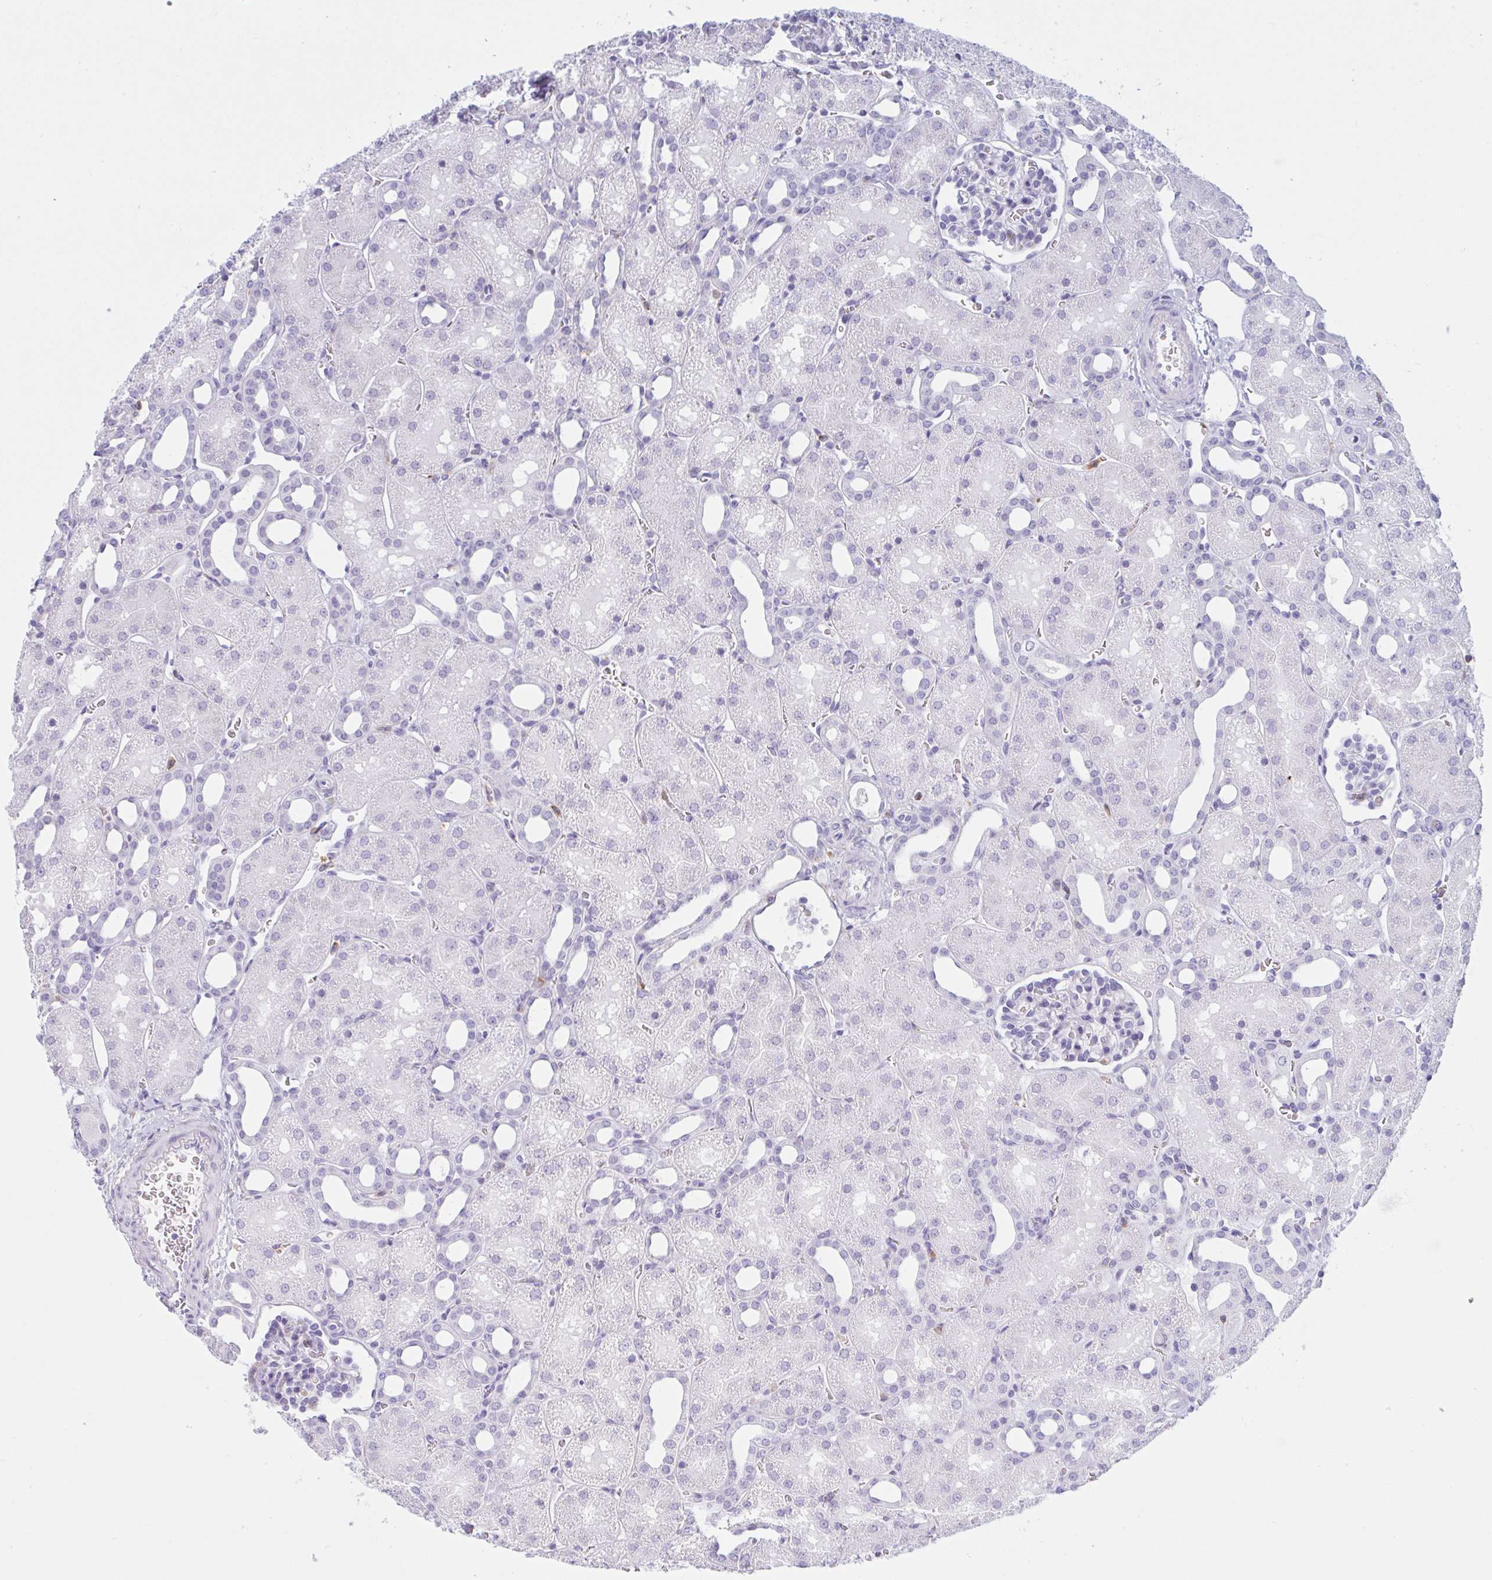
{"staining": {"intensity": "negative", "quantity": "none", "location": "none"}, "tissue": "kidney", "cell_type": "Cells in glomeruli", "image_type": "normal", "snomed": [{"axis": "morphology", "description": "Normal tissue, NOS"}, {"axis": "topography", "description": "Kidney"}], "caption": "IHC micrograph of normal kidney: human kidney stained with DAB (3,3'-diaminobenzidine) demonstrates no significant protein positivity in cells in glomeruli.", "gene": "MYO1F", "patient": {"sex": "male", "age": 2}}